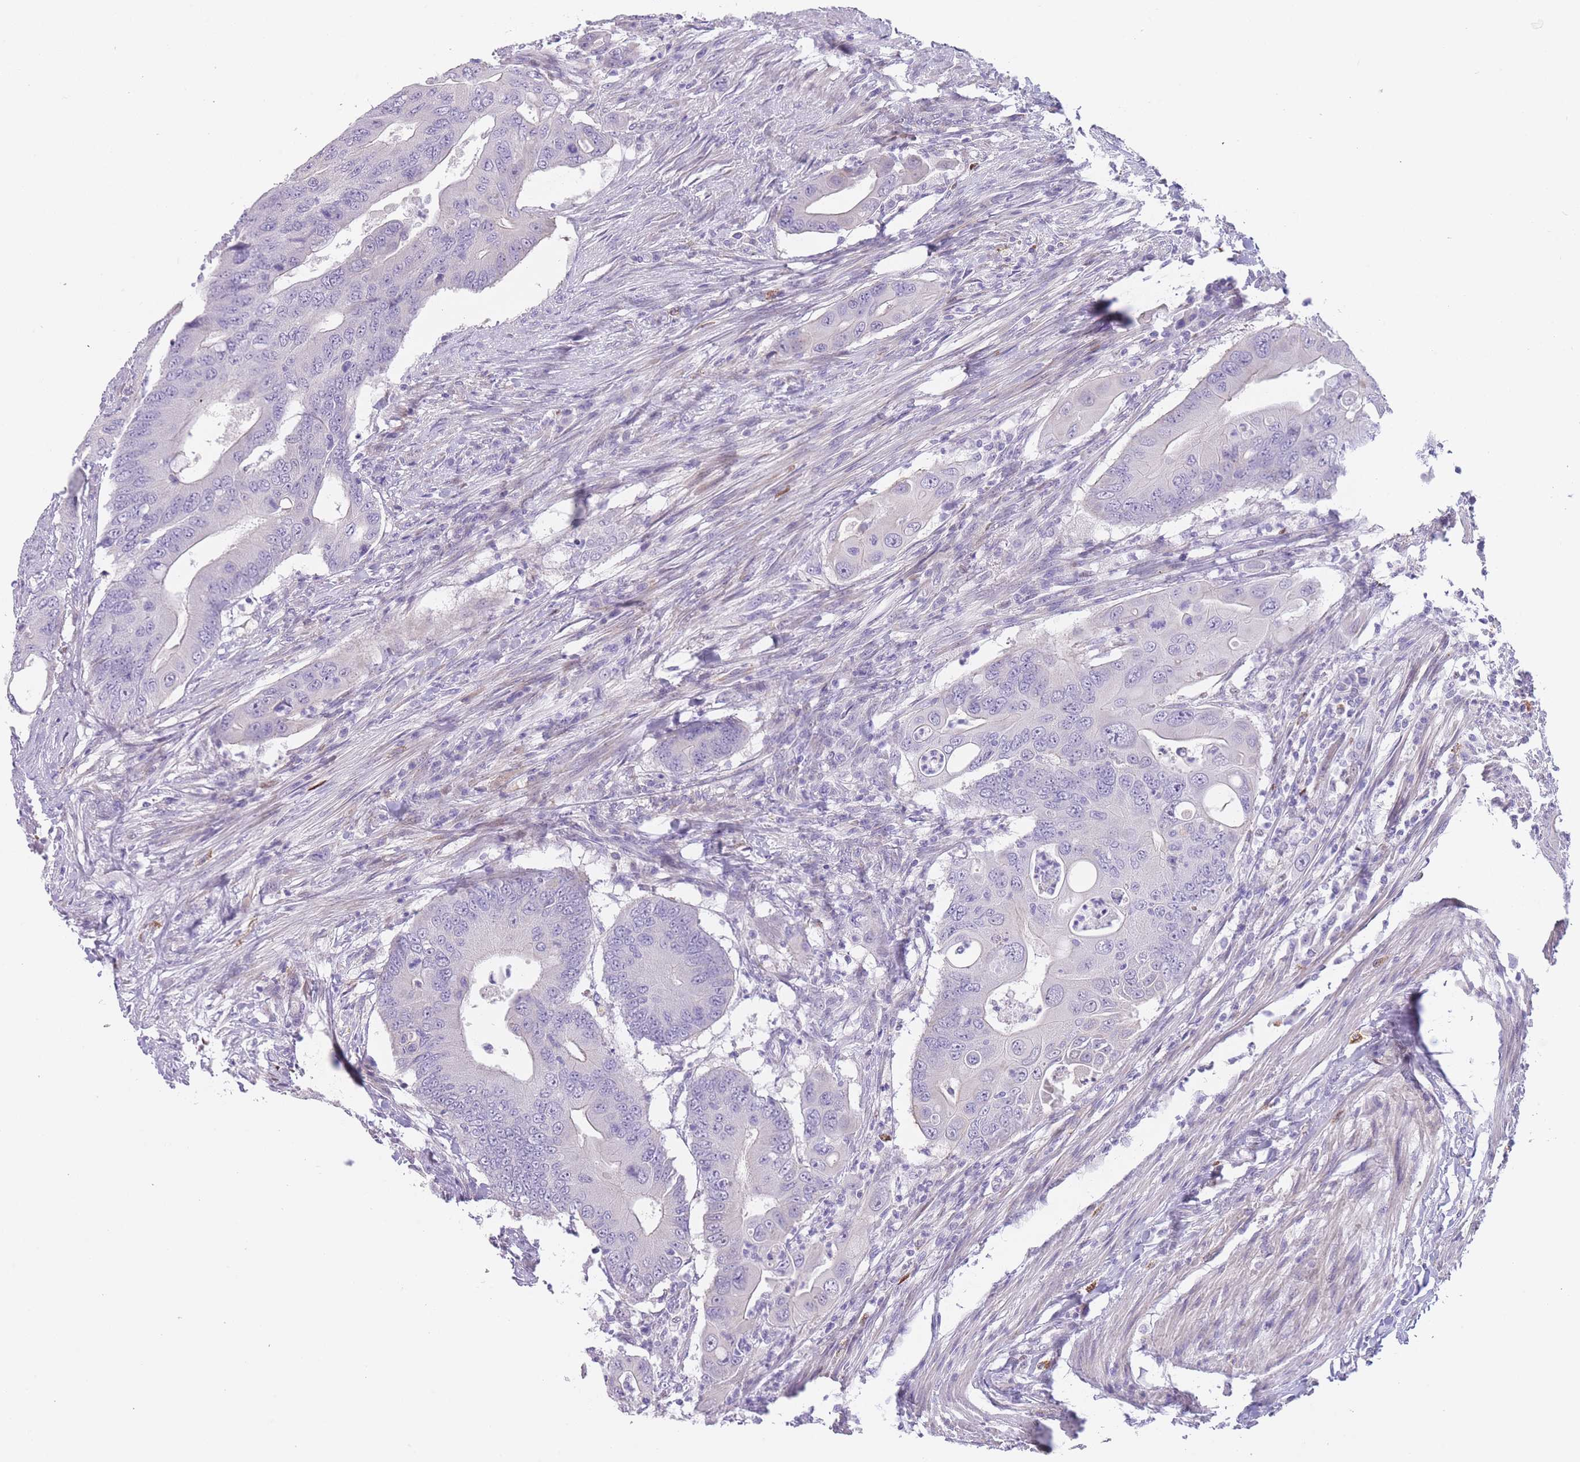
{"staining": {"intensity": "negative", "quantity": "none", "location": "none"}, "tissue": "colorectal cancer", "cell_type": "Tumor cells", "image_type": "cancer", "snomed": [{"axis": "morphology", "description": "Adenocarcinoma, NOS"}, {"axis": "topography", "description": "Colon"}], "caption": "Immunohistochemistry of human colorectal cancer (adenocarcinoma) demonstrates no staining in tumor cells.", "gene": "IMPG1", "patient": {"sex": "male", "age": 71}}